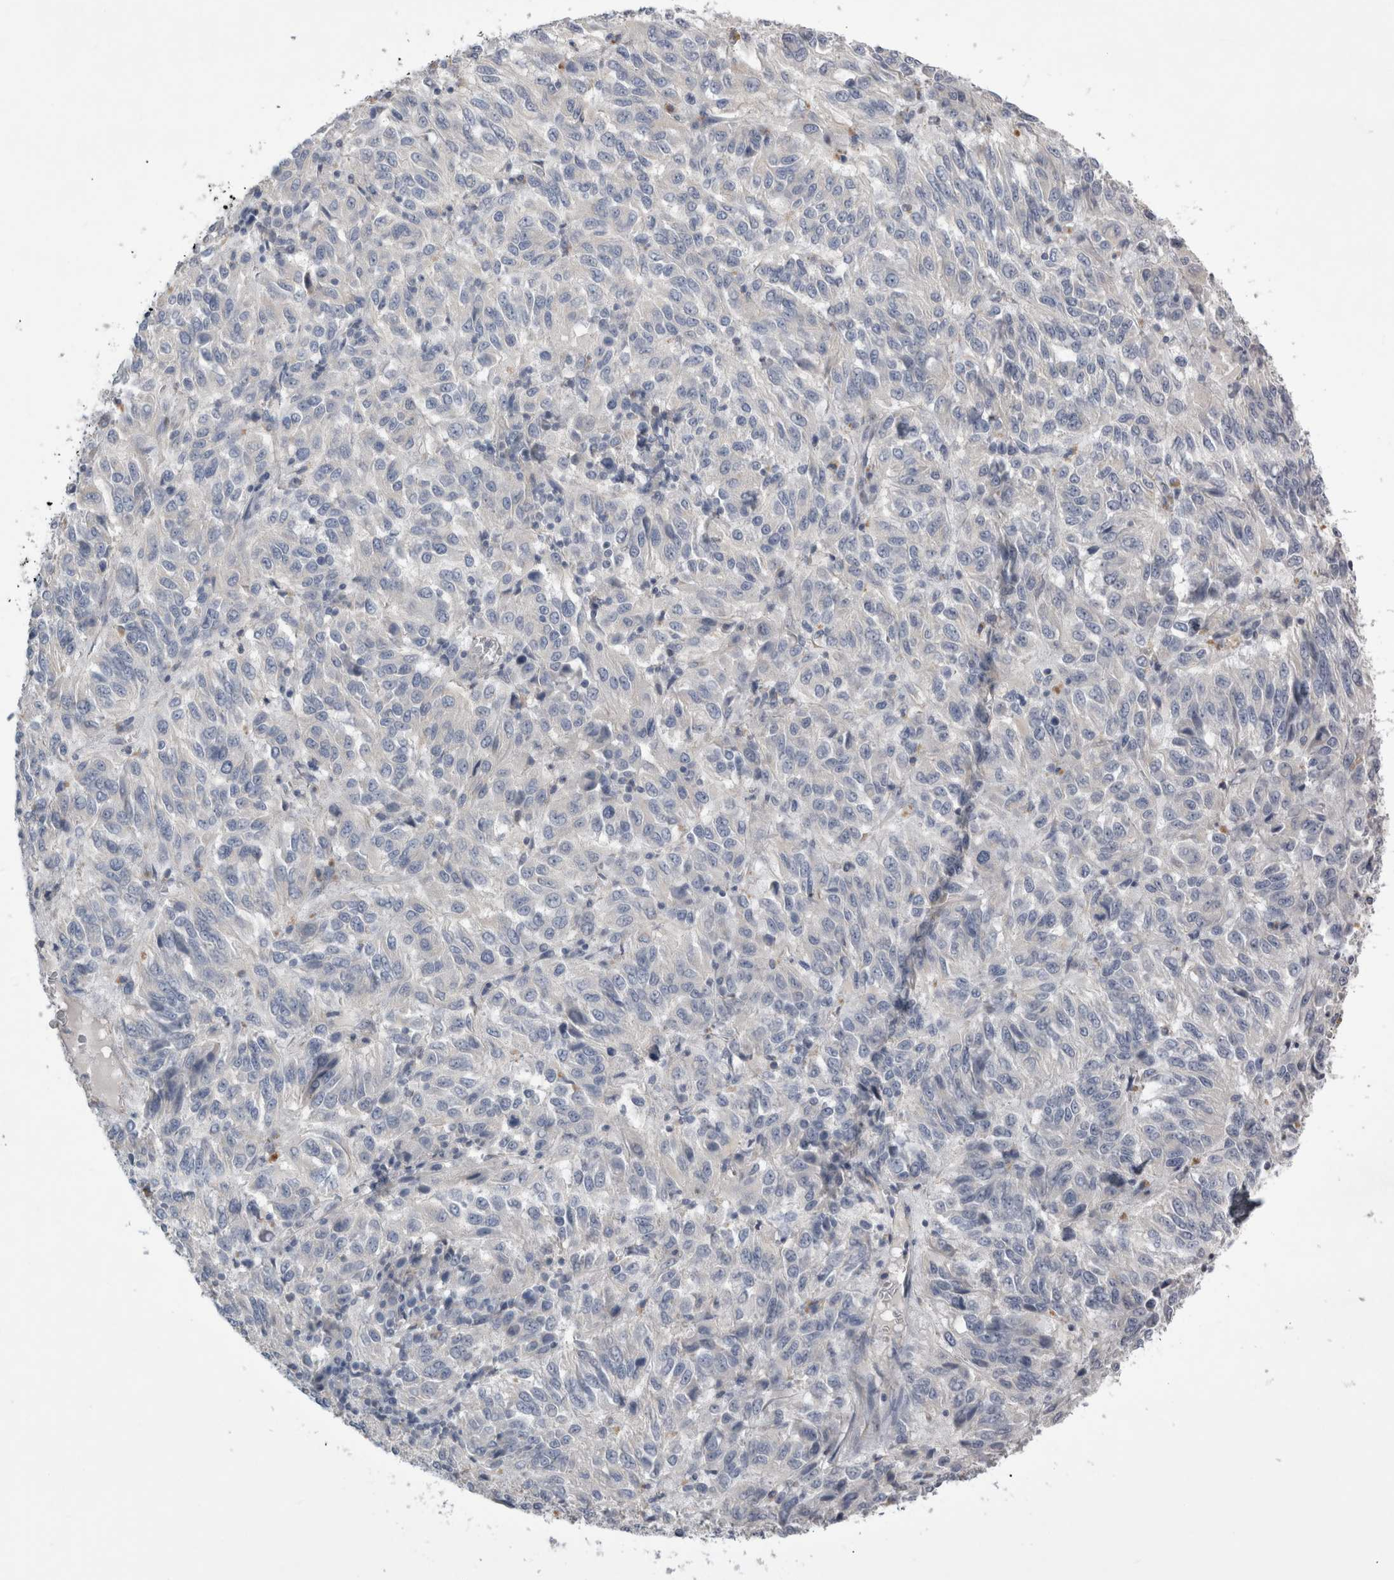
{"staining": {"intensity": "negative", "quantity": "none", "location": "none"}, "tissue": "melanoma", "cell_type": "Tumor cells", "image_type": "cancer", "snomed": [{"axis": "morphology", "description": "Malignant melanoma, Metastatic site"}, {"axis": "topography", "description": "Lung"}], "caption": "Malignant melanoma (metastatic site) was stained to show a protein in brown. There is no significant positivity in tumor cells.", "gene": "STRADB", "patient": {"sex": "male", "age": 64}}